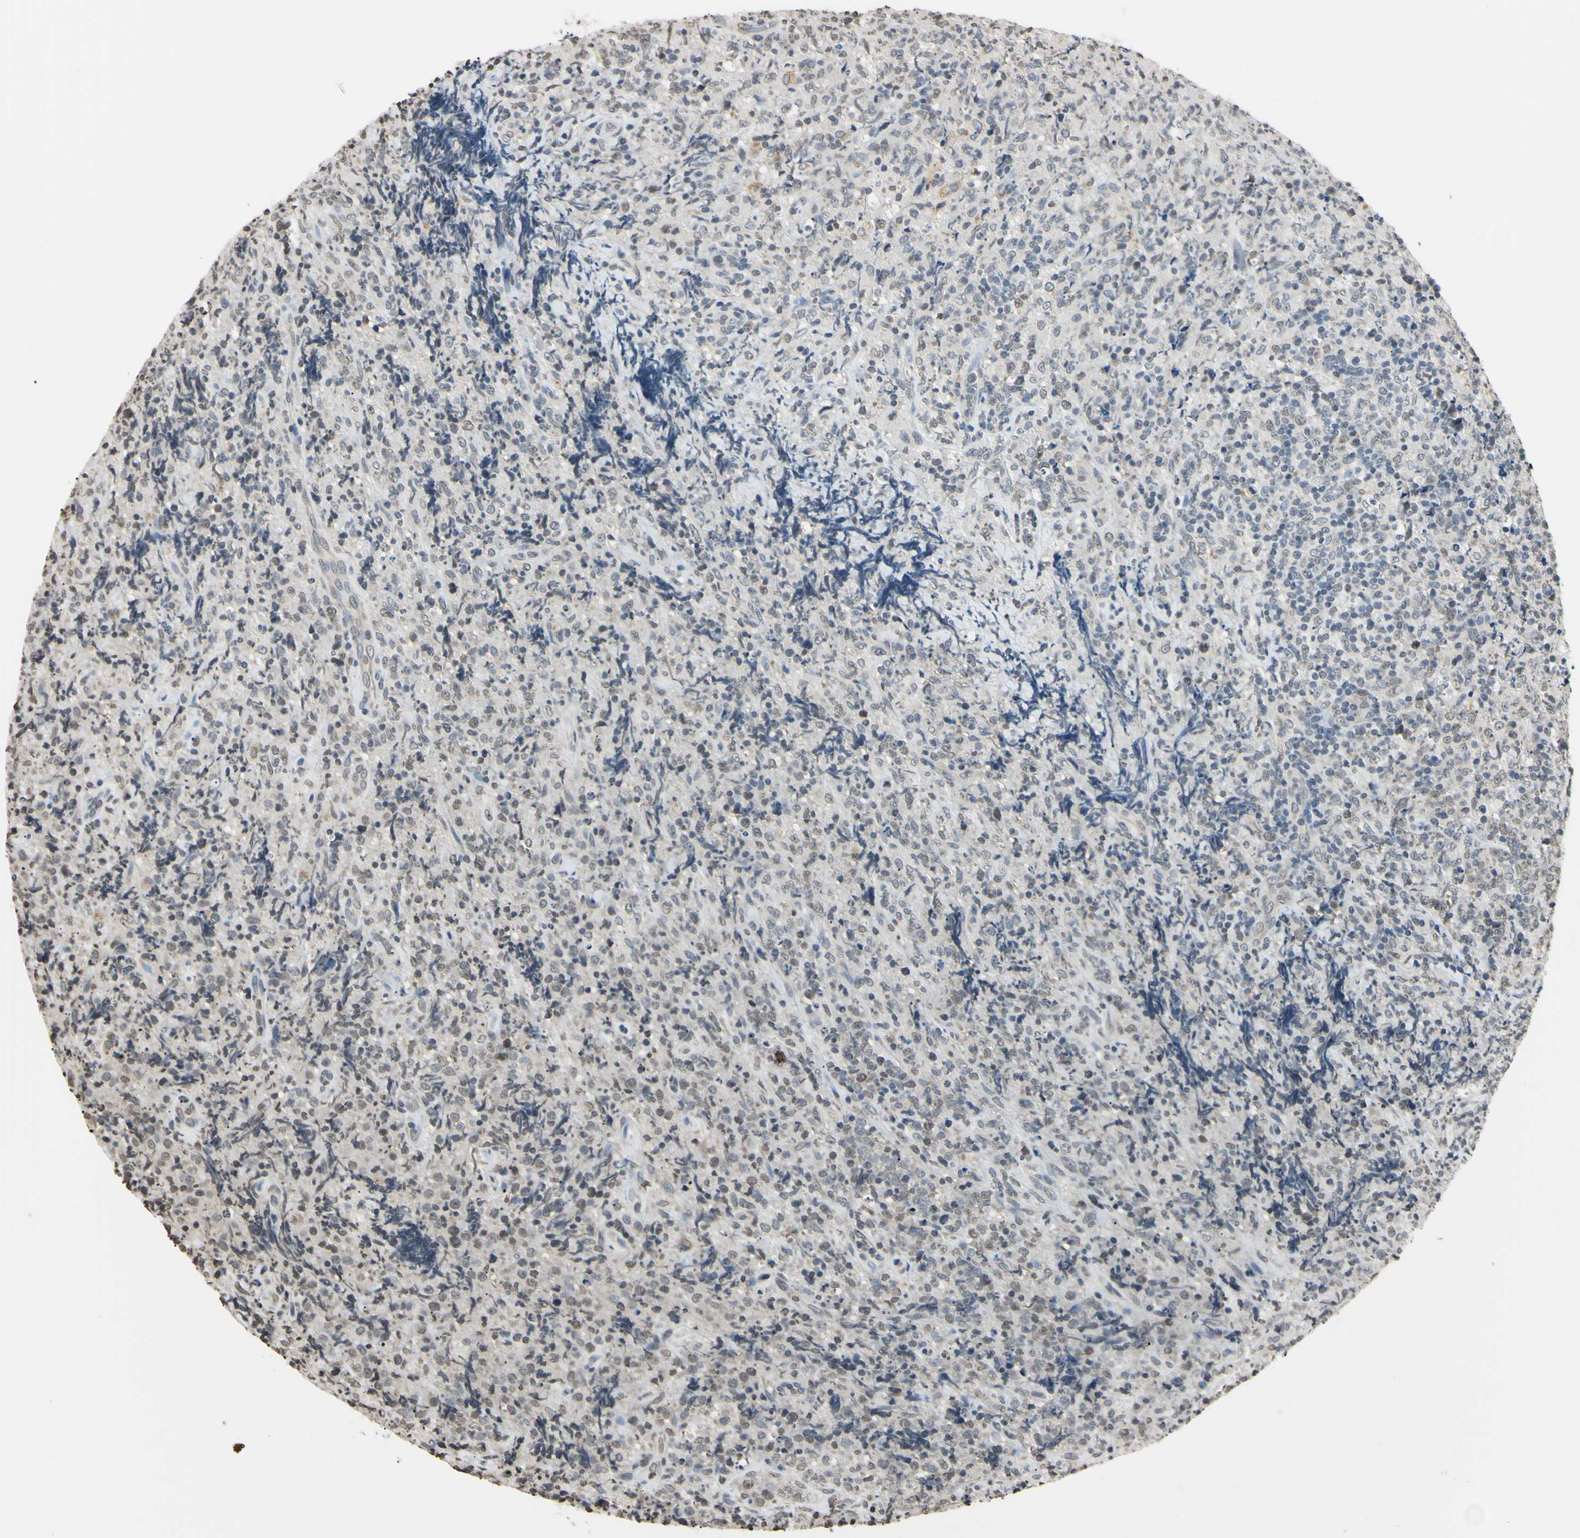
{"staining": {"intensity": "weak", "quantity": "25%-75%", "location": "nuclear"}, "tissue": "lymphoma", "cell_type": "Tumor cells", "image_type": "cancer", "snomed": [{"axis": "morphology", "description": "Malignant lymphoma, non-Hodgkin's type, High grade"}, {"axis": "topography", "description": "Tonsil"}], "caption": "Immunohistochemical staining of human lymphoma displays low levels of weak nuclear staining in approximately 25%-75% of tumor cells.", "gene": "CDC45", "patient": {"sex": "female", "age": 36}}